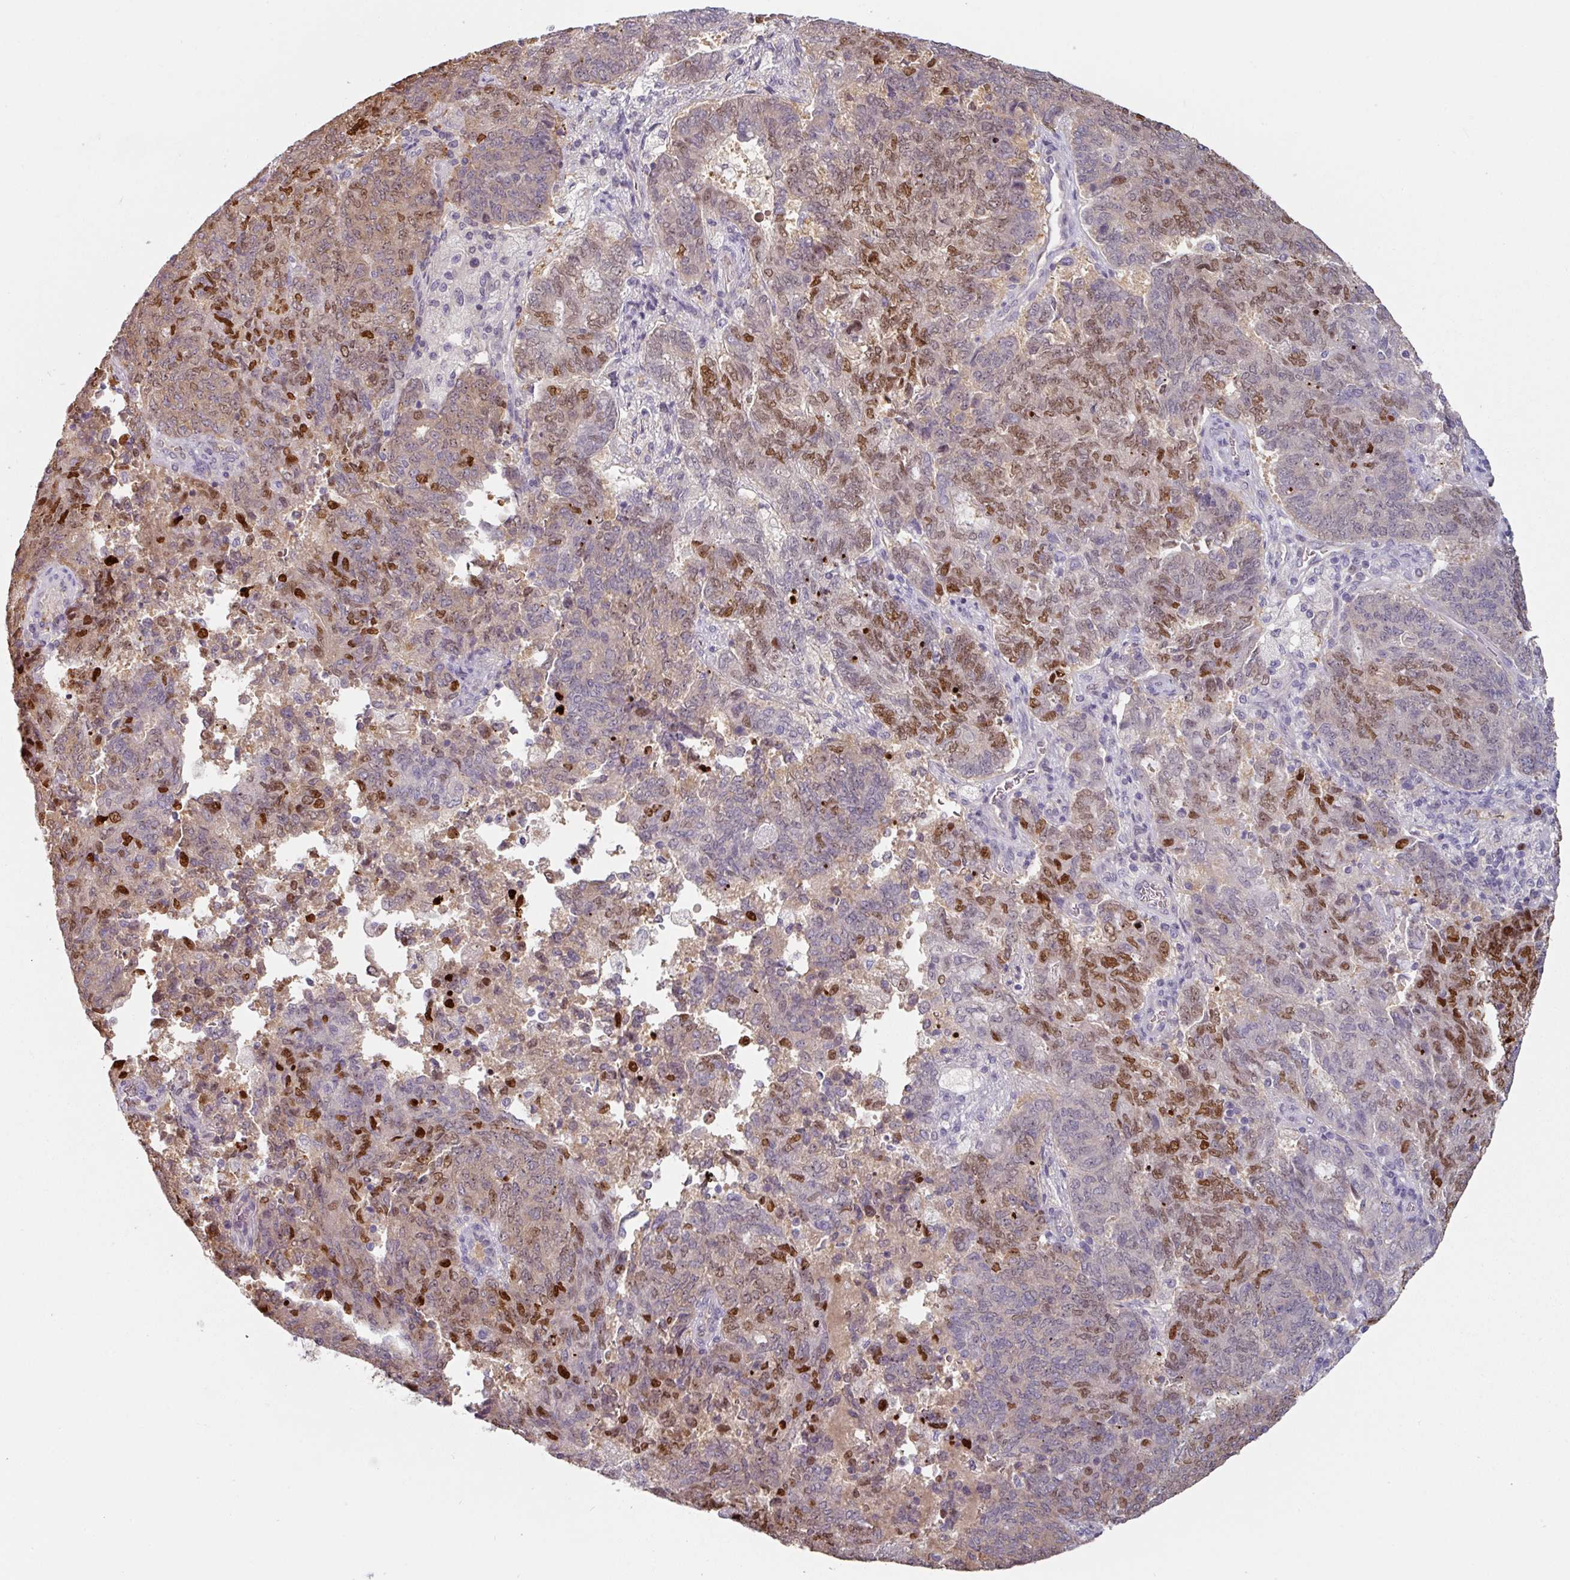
{"staining": {"intensity": "moderate", "quantity": "25%-75%", "location": "nuclear"}, "tissue": "endometrial cancer", "cell_type": "Tumor cells", "image_type": "cancer", "snomed": [{"axis": "morphology", "description": "Adenocarcinoma, NOS"}, {"axis": "topography", "description": "Endometrium"}], "caption": "DAB (3,3'-diaminobenzidine) immunohistochemical staining of human endometrial adenocarcinoma exhibits moderate nuclear protein staining in about 25%-75% of tumor cells.", "gene": "ZBTB6", "patient": {"sex": "female", "age": 80}}